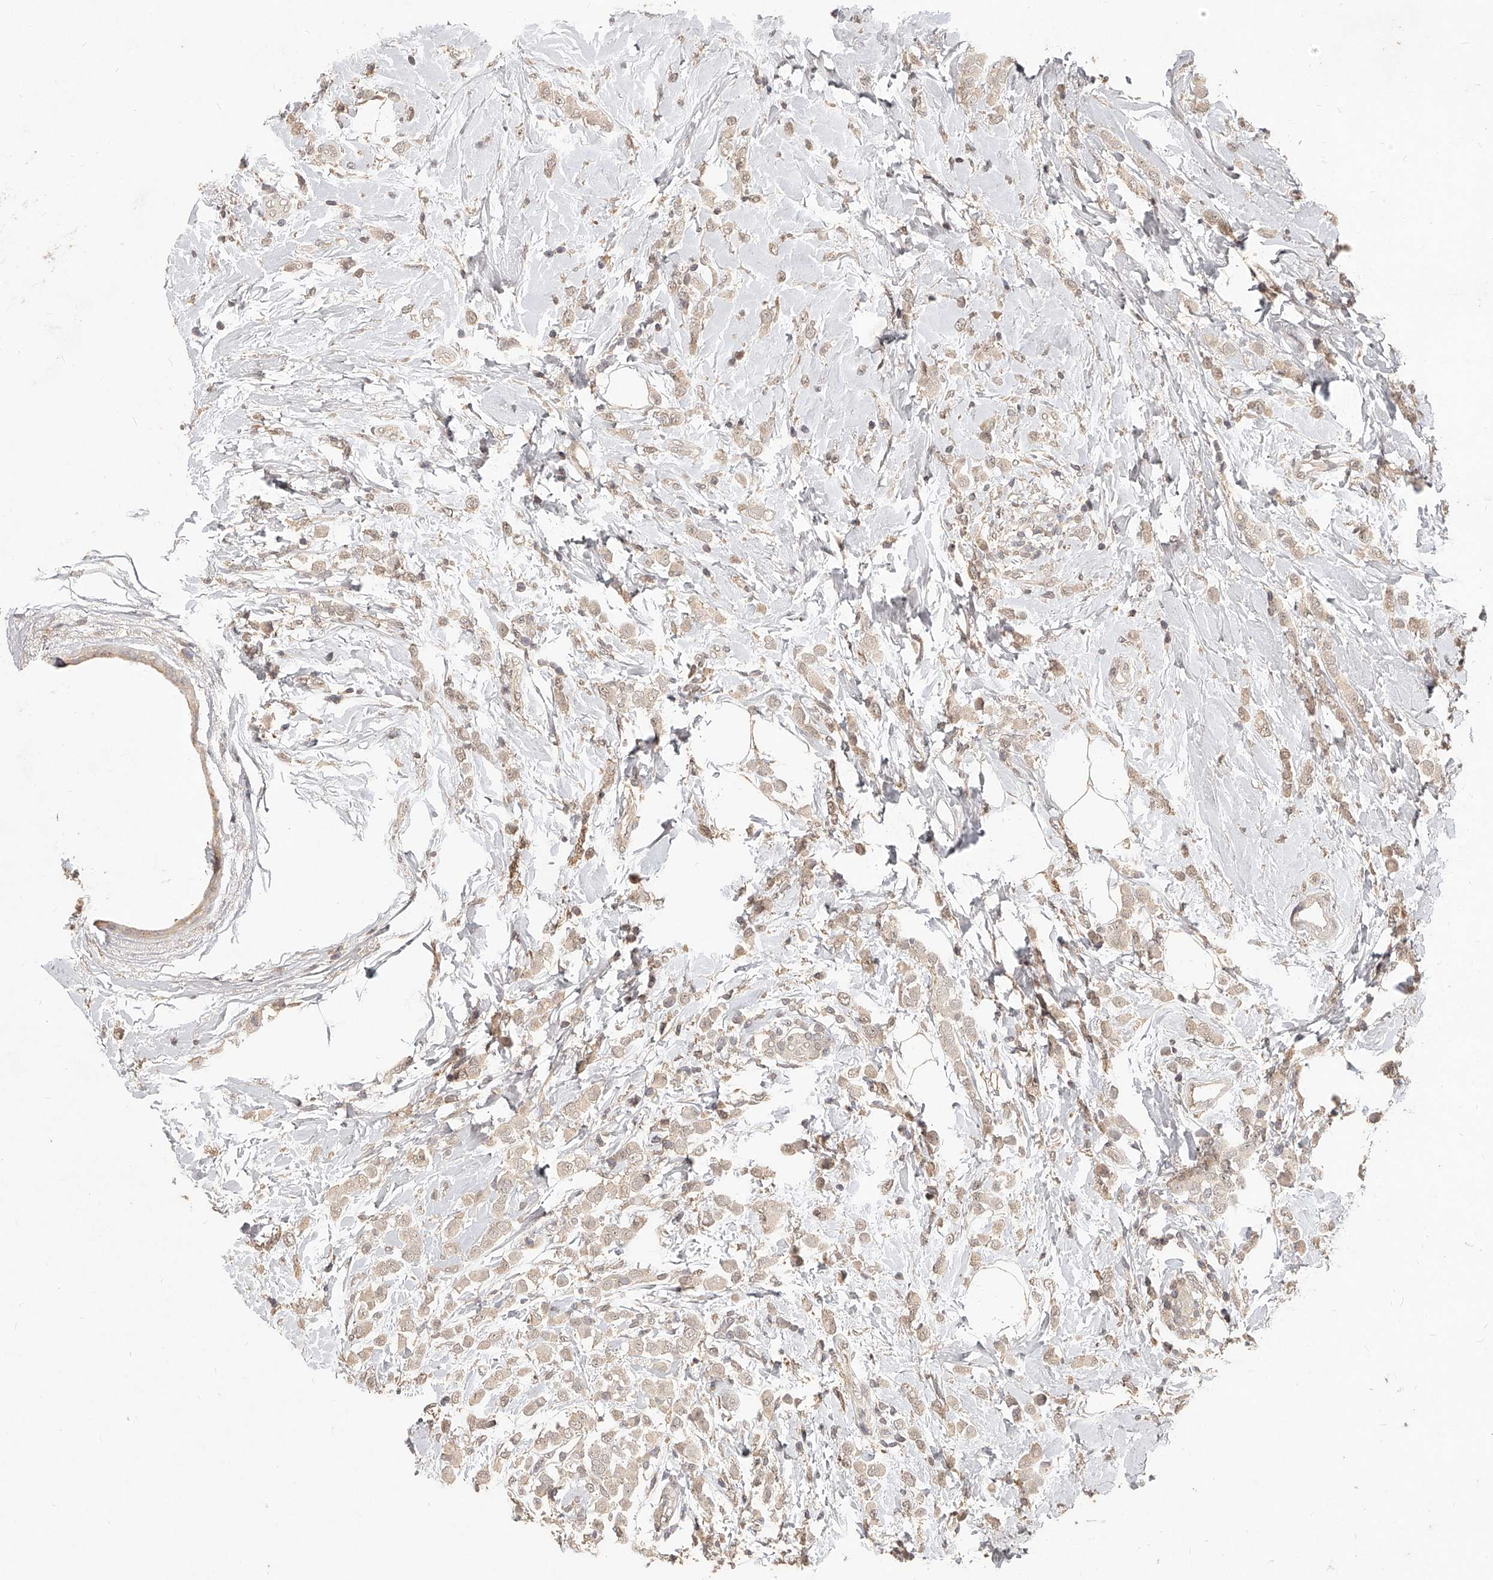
{"staining": {"intensity": "weak", "quantity": "25%-75%", "location": "cytoplasmic/membranous,nuclear"}, "tissue": "breast cancer", "cell_type": "Tumor cells", "image_type": "cancer", "snomed": [{"axis": "morphology", "description": "Lobular carcinoma"}, {"axis": "topography", "description": "Breast"}], "caption": "Breast lobular carcinoma stained with a protein marker reveals weak staining in tumor cells.", "gene": "SLC37A1", "patient": {"sex": "female", "age": 47}}